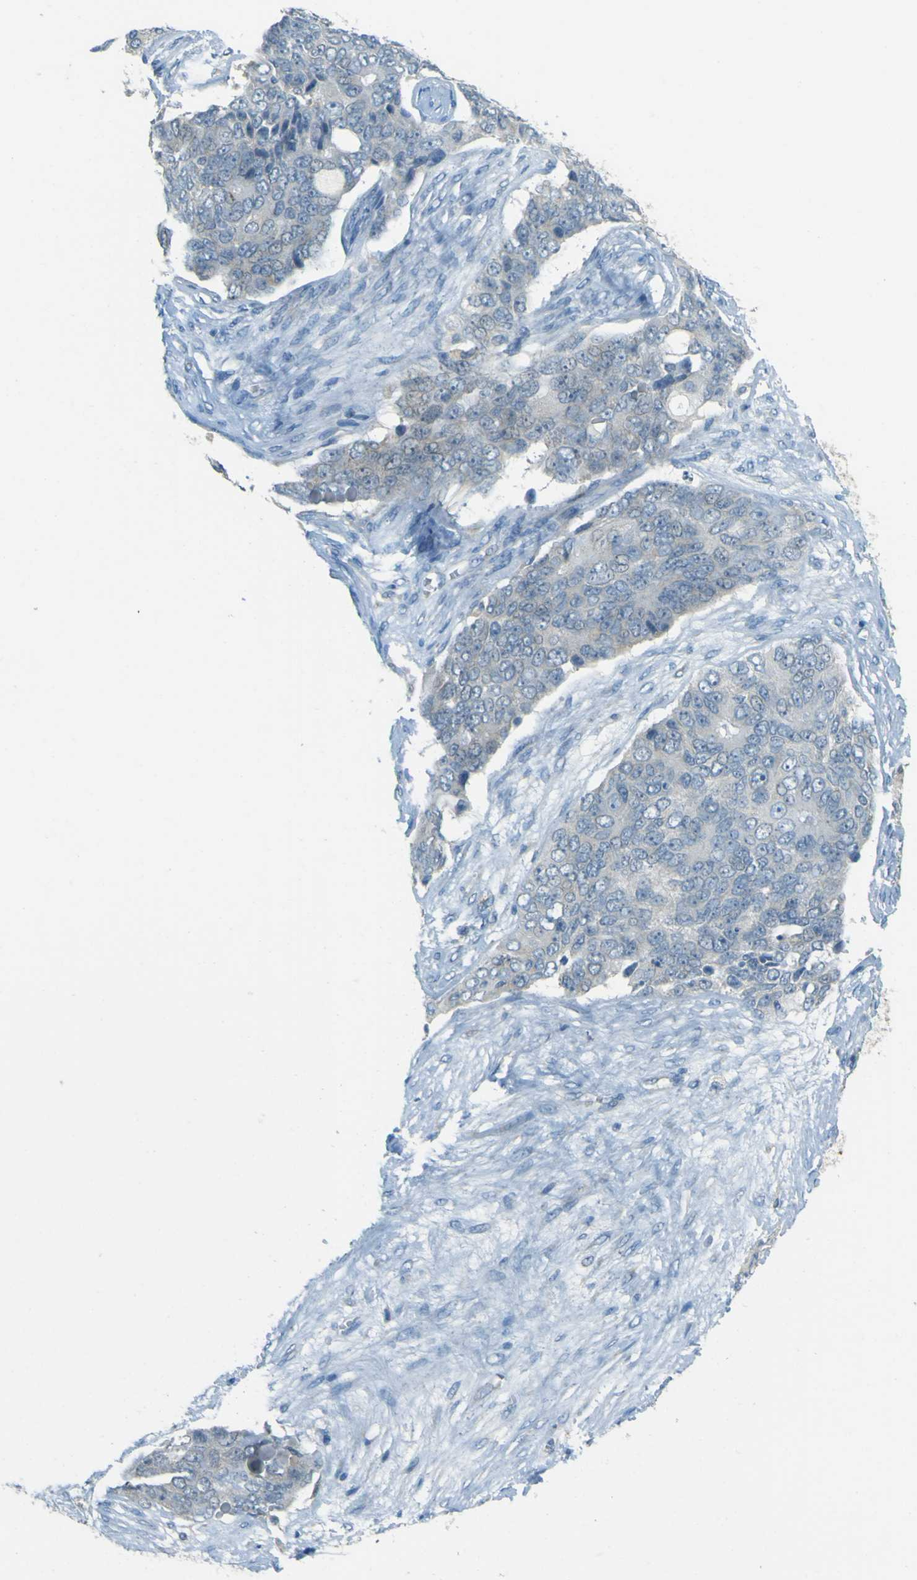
{"staining": {"intensity": "negative", "quantity": "none", "location": "none"}, "tissue": "ovarian cancer", "cell_type": "Tumor cells", "image_type": "cancer", "snomed": [{"axis": "morphology", "description": "Carcinoma, endometroid"}, {"axis": "topography", "description": "Ovary"}], "caption": "DAB (3,3'-diaminobenzidine) immunohistochemical staining of ovarian cancer (endometroid carcinoma) demonstrates no significant expression in tumor cells. (Brightfield microscopy of DAB immunohistochemistry (IHC) at high magnification).", "gene": "FKTN", "patient": {"sex": "female", "age": 51}}